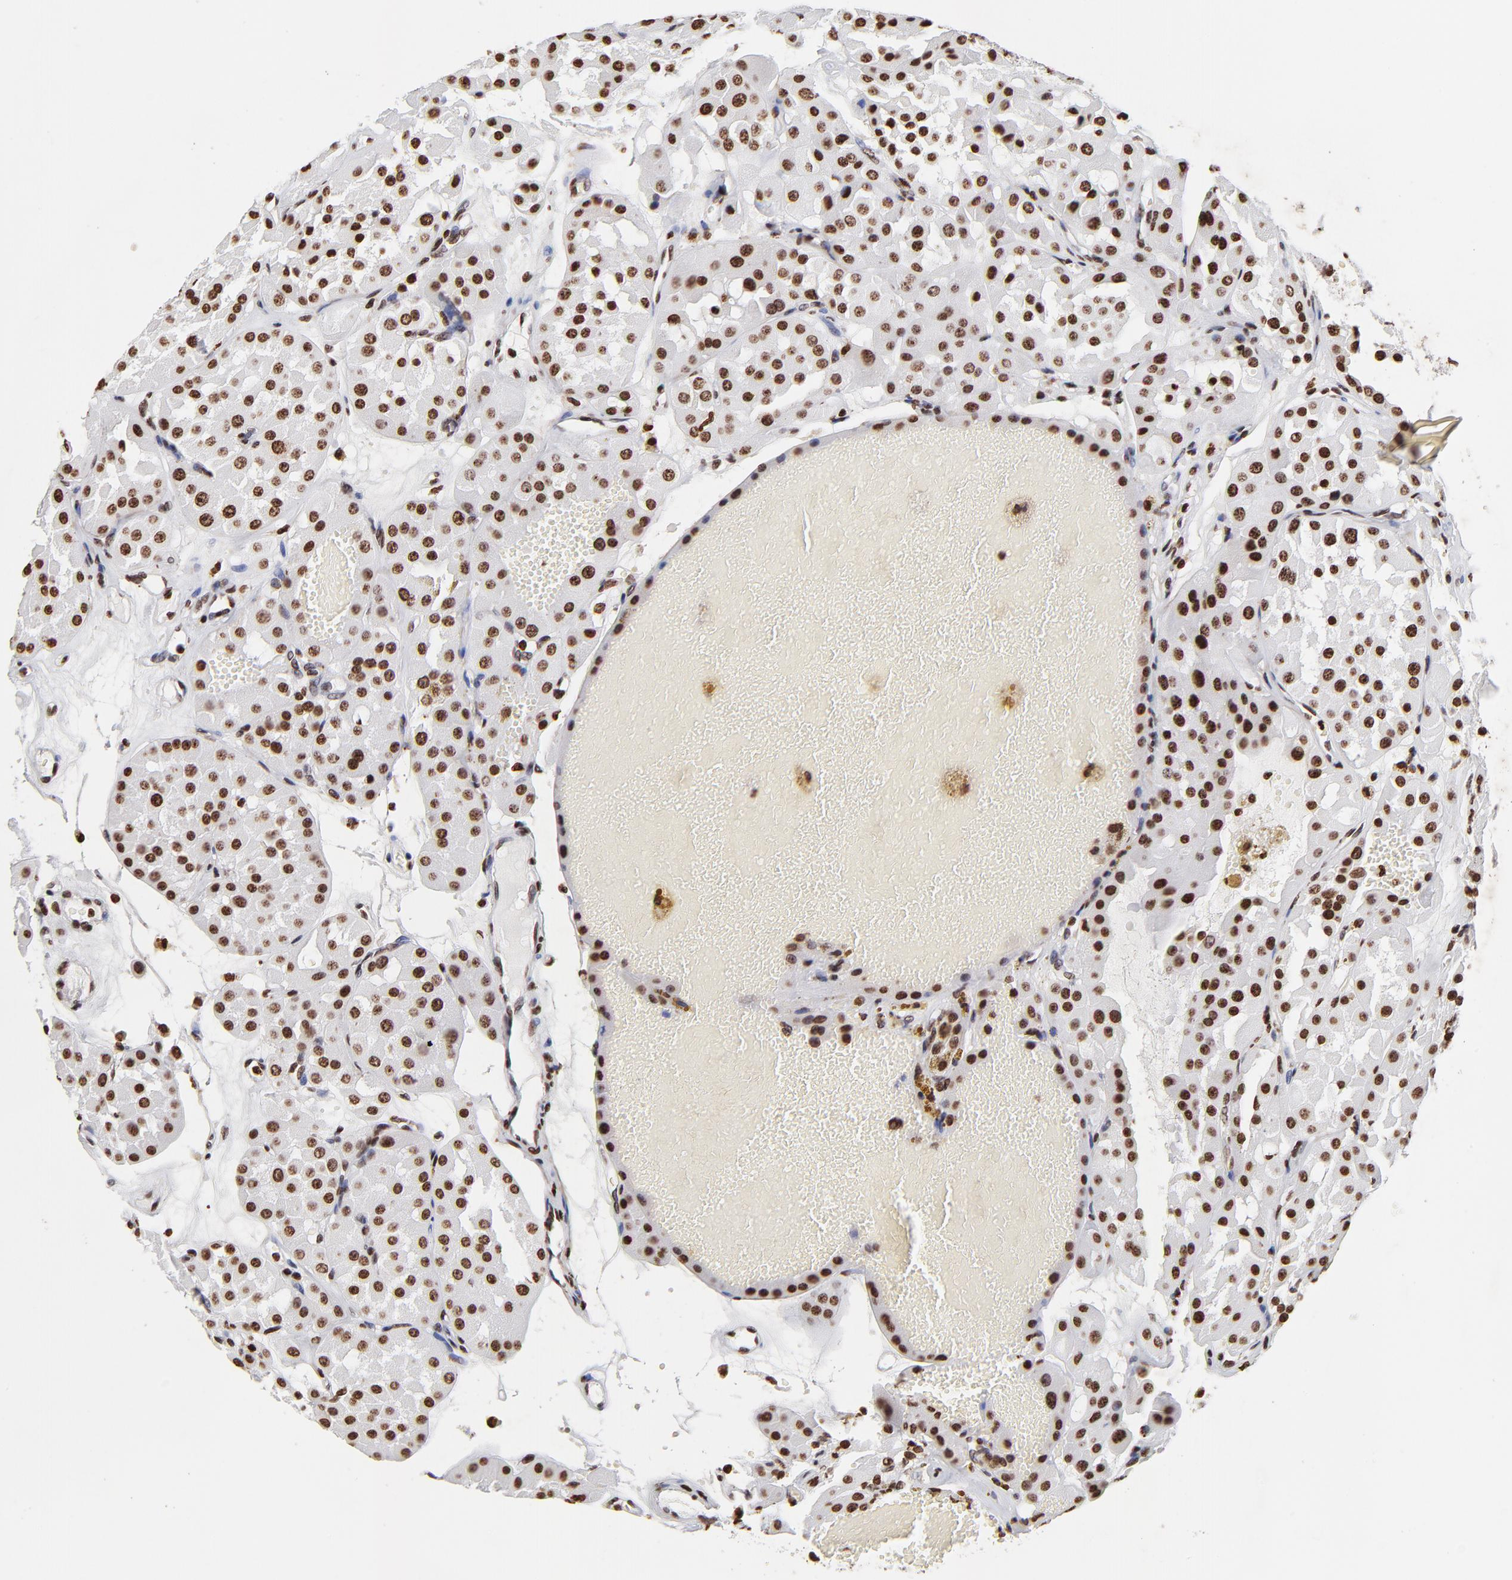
{"staining": {"intensity": "strong", "quantity": ">75%", "location": "nuclear"}, "tissue": "renal cancer", "cell_type": "Tumor cells", "image_type": "cancer", "snomed": [{"axis": "morphology", "description": "Adenocarcinoma, uncertain malignant potential"}, {"axis": "topography", "description": "Kidney"}], "caption": "This is an image of immunohistochemistry (IHC) staining of renal adenocarcinoma,  uncertain malignant potential, which shows strong staining in the nuclear of tumor cells.", "gene": "FBH1", "patient": {"sex": "male", "age": 63}}